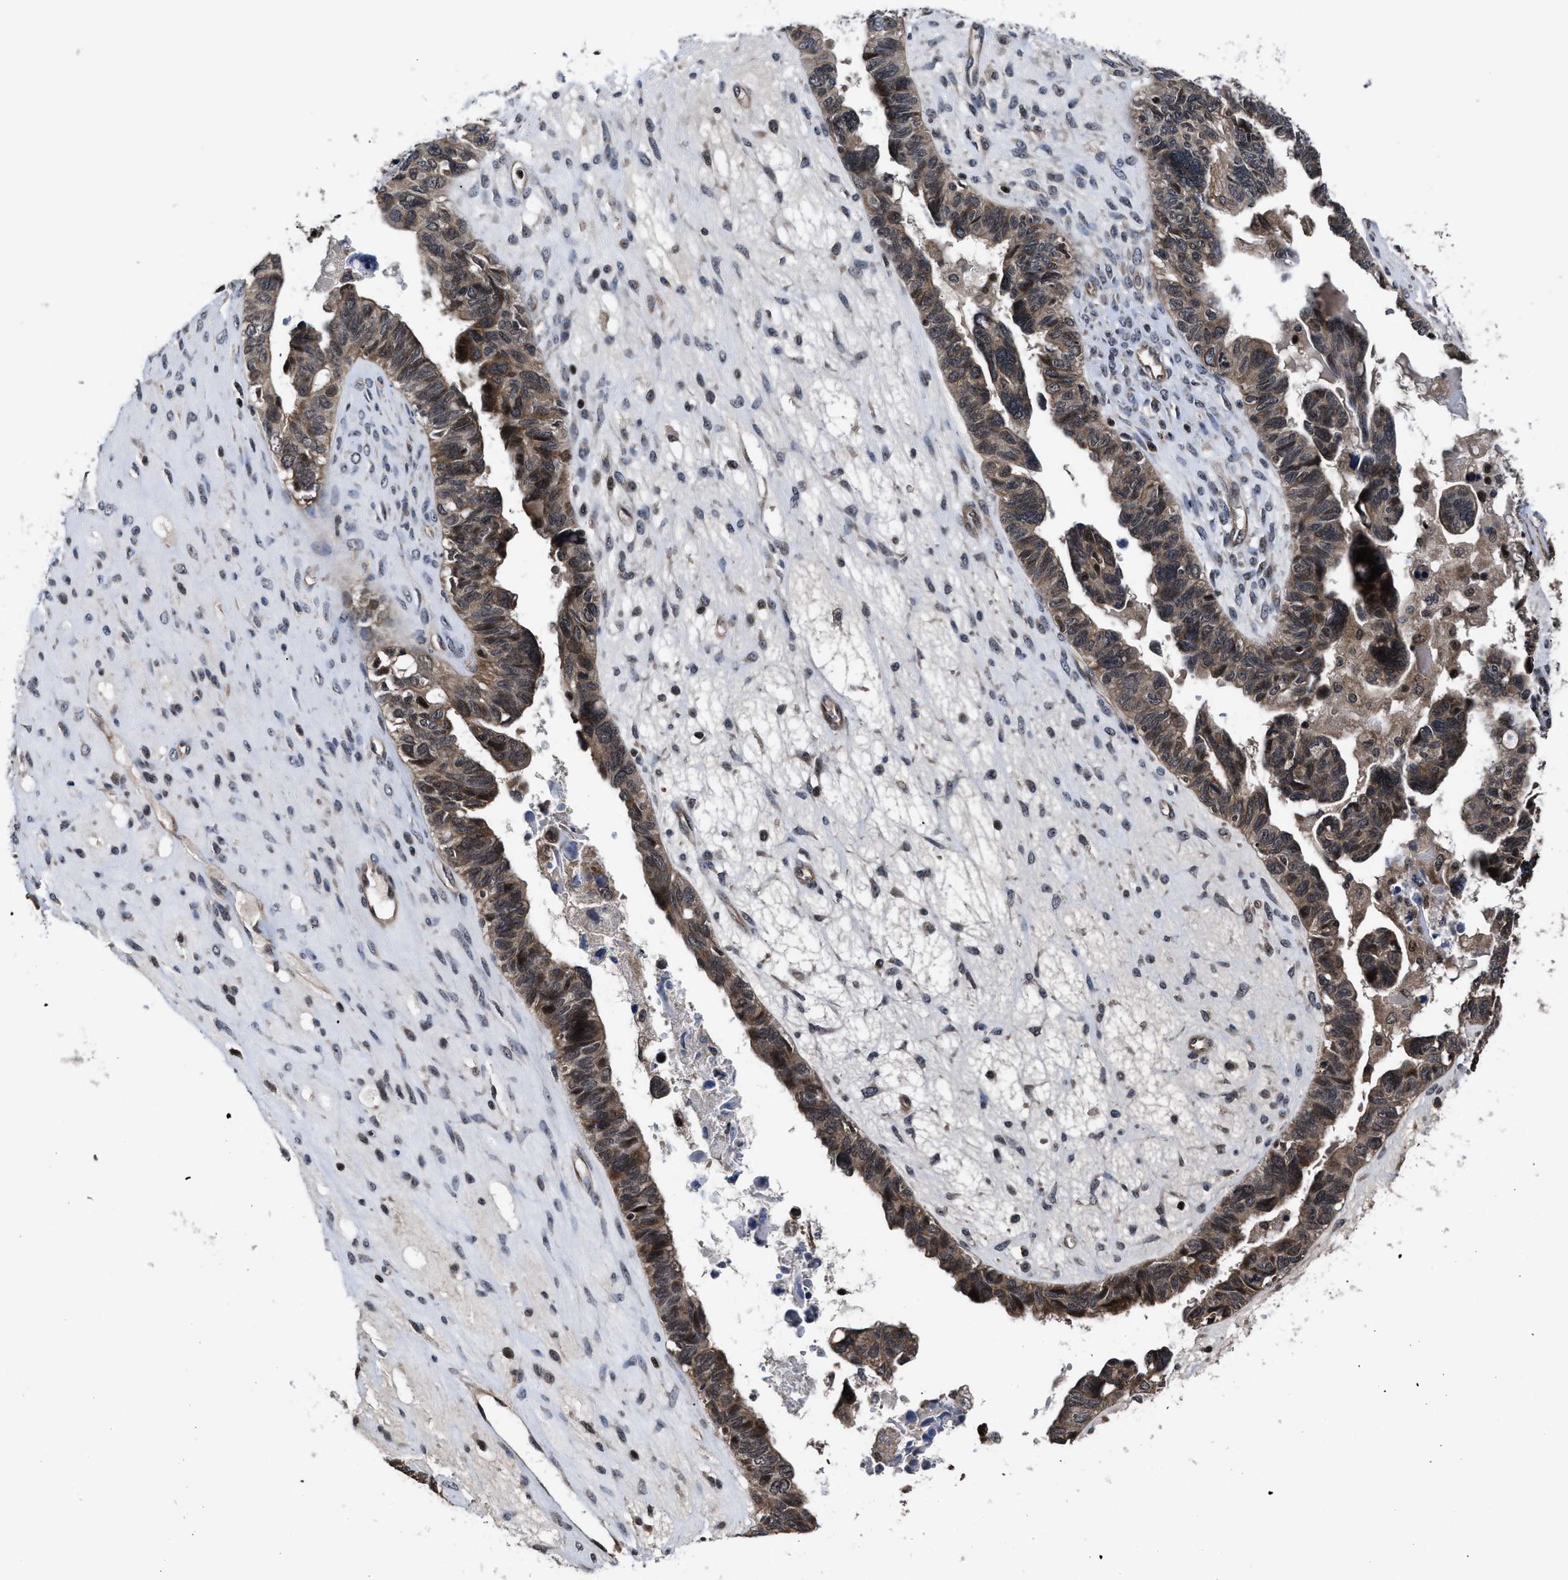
{"staining": {"intensity": "weak", "quantity": ">75%", "location": "cytoplasmic/membranous"}, "tissue": "ovarian cancer", "cell_type": "Tumor cells", "image_type": "cancer", "snomed": [{"axis": "morphology", "description": "Cystadenocarcinoma, serous, NOS"}, {"axis": "topography", "description": "Ovary"}], "caption": "Ovarian serous cystadenocarcinoma stained with immunohistochemistry (IHC) demonstrates weak cytoplasmic/membranous positivity in about >75% of tumor cells.", "gene": "DNAJC14", "patient": {"sex": "female", "age": 79}}